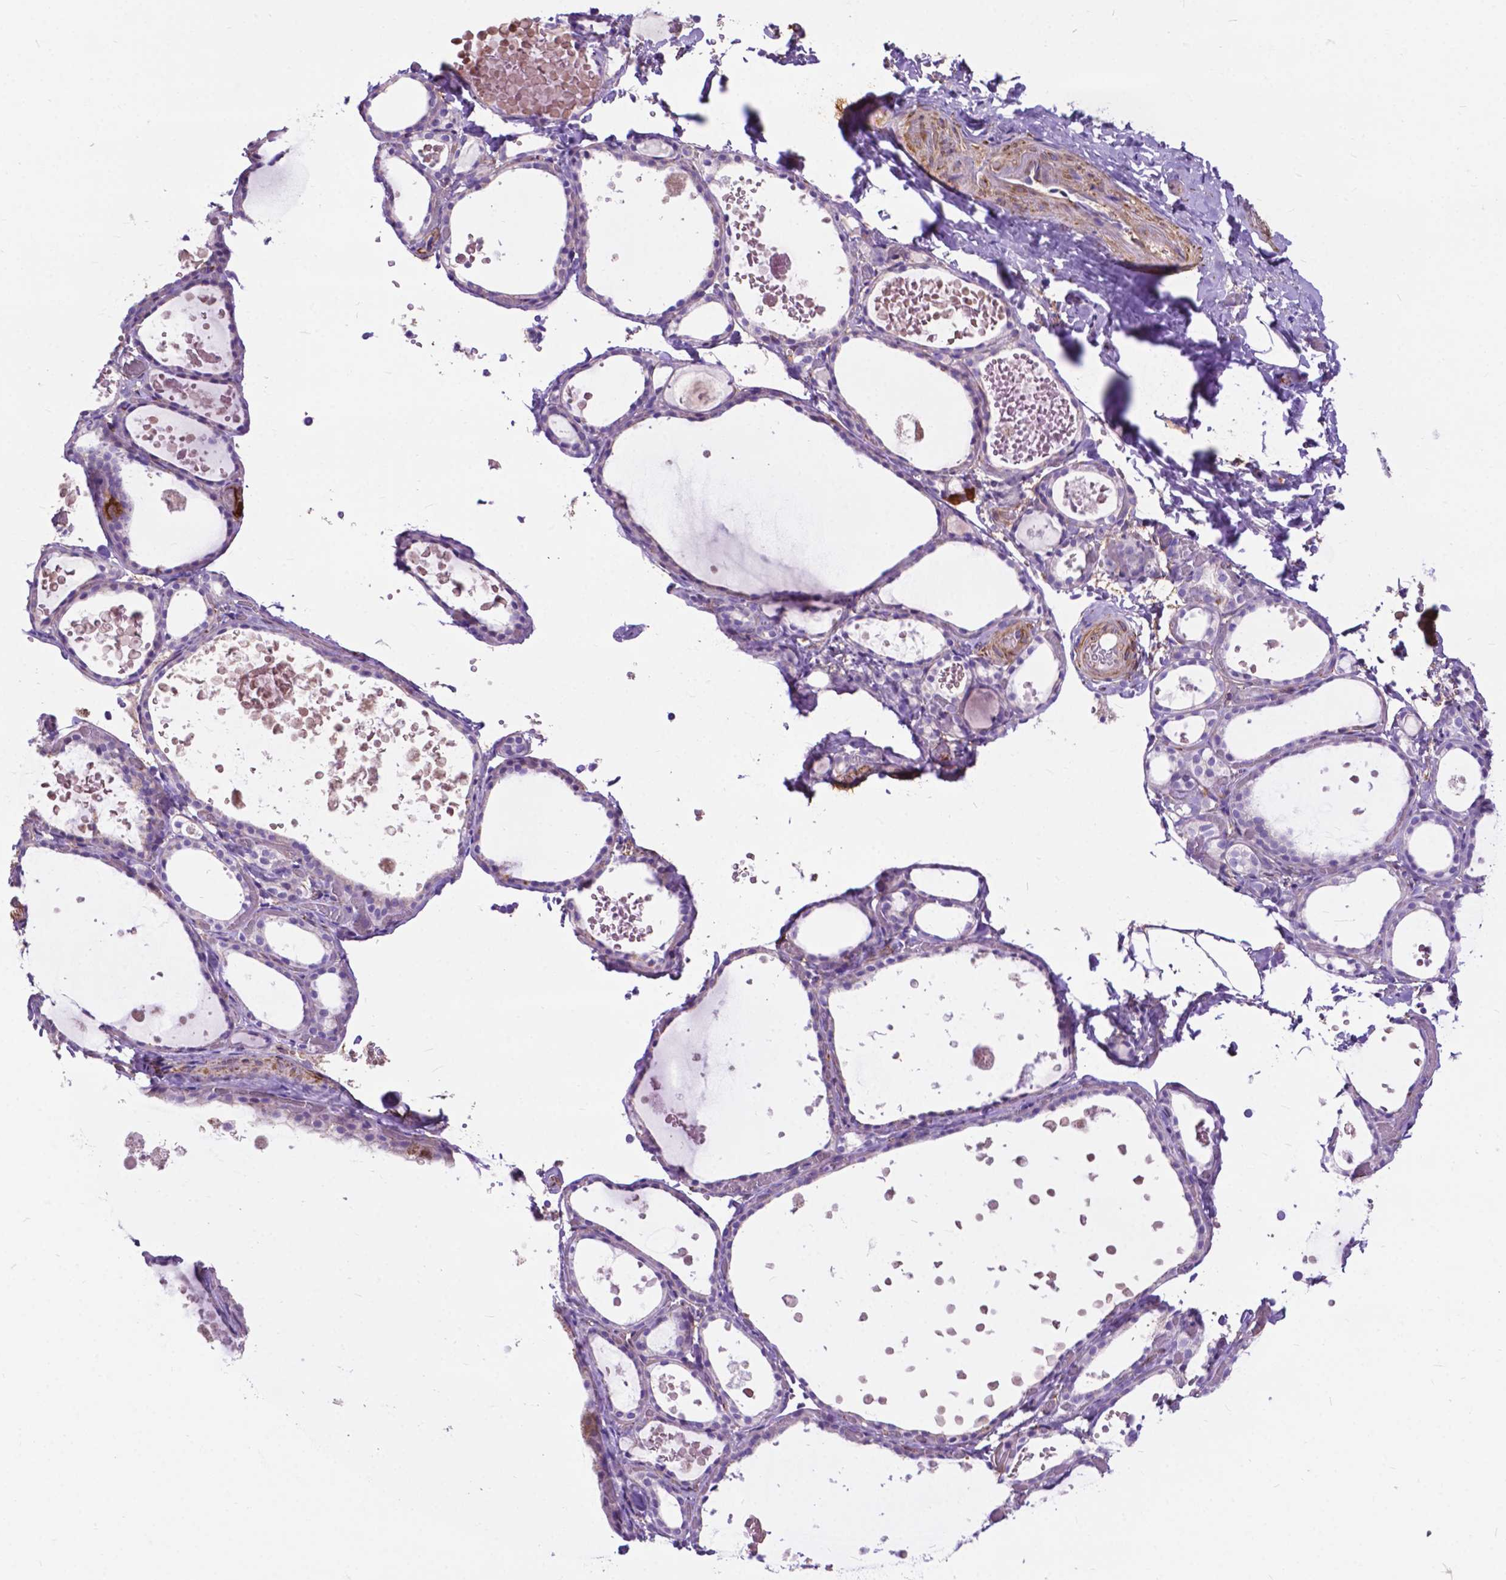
{"staining": {"intensity": "negative", "quantity": "none", "location": "none"}, "tissue": "thyroid gland", "cell_type": "Glandular cells", "image_type": "normal", "snomed": [{"axis": "morphology", "description": "Normal tissue, NOS"}, {"axis": "topography", "description": "Thyroid gland"}], "caption": "Immunohistochemistry (IHC) micrograph of unremarkable human thyroid gland stained for a protein (brown), which reveals no positivity in glandular cells.", "gene": "PCDHA12", "patient": {"sex": "female", "age": 56}}